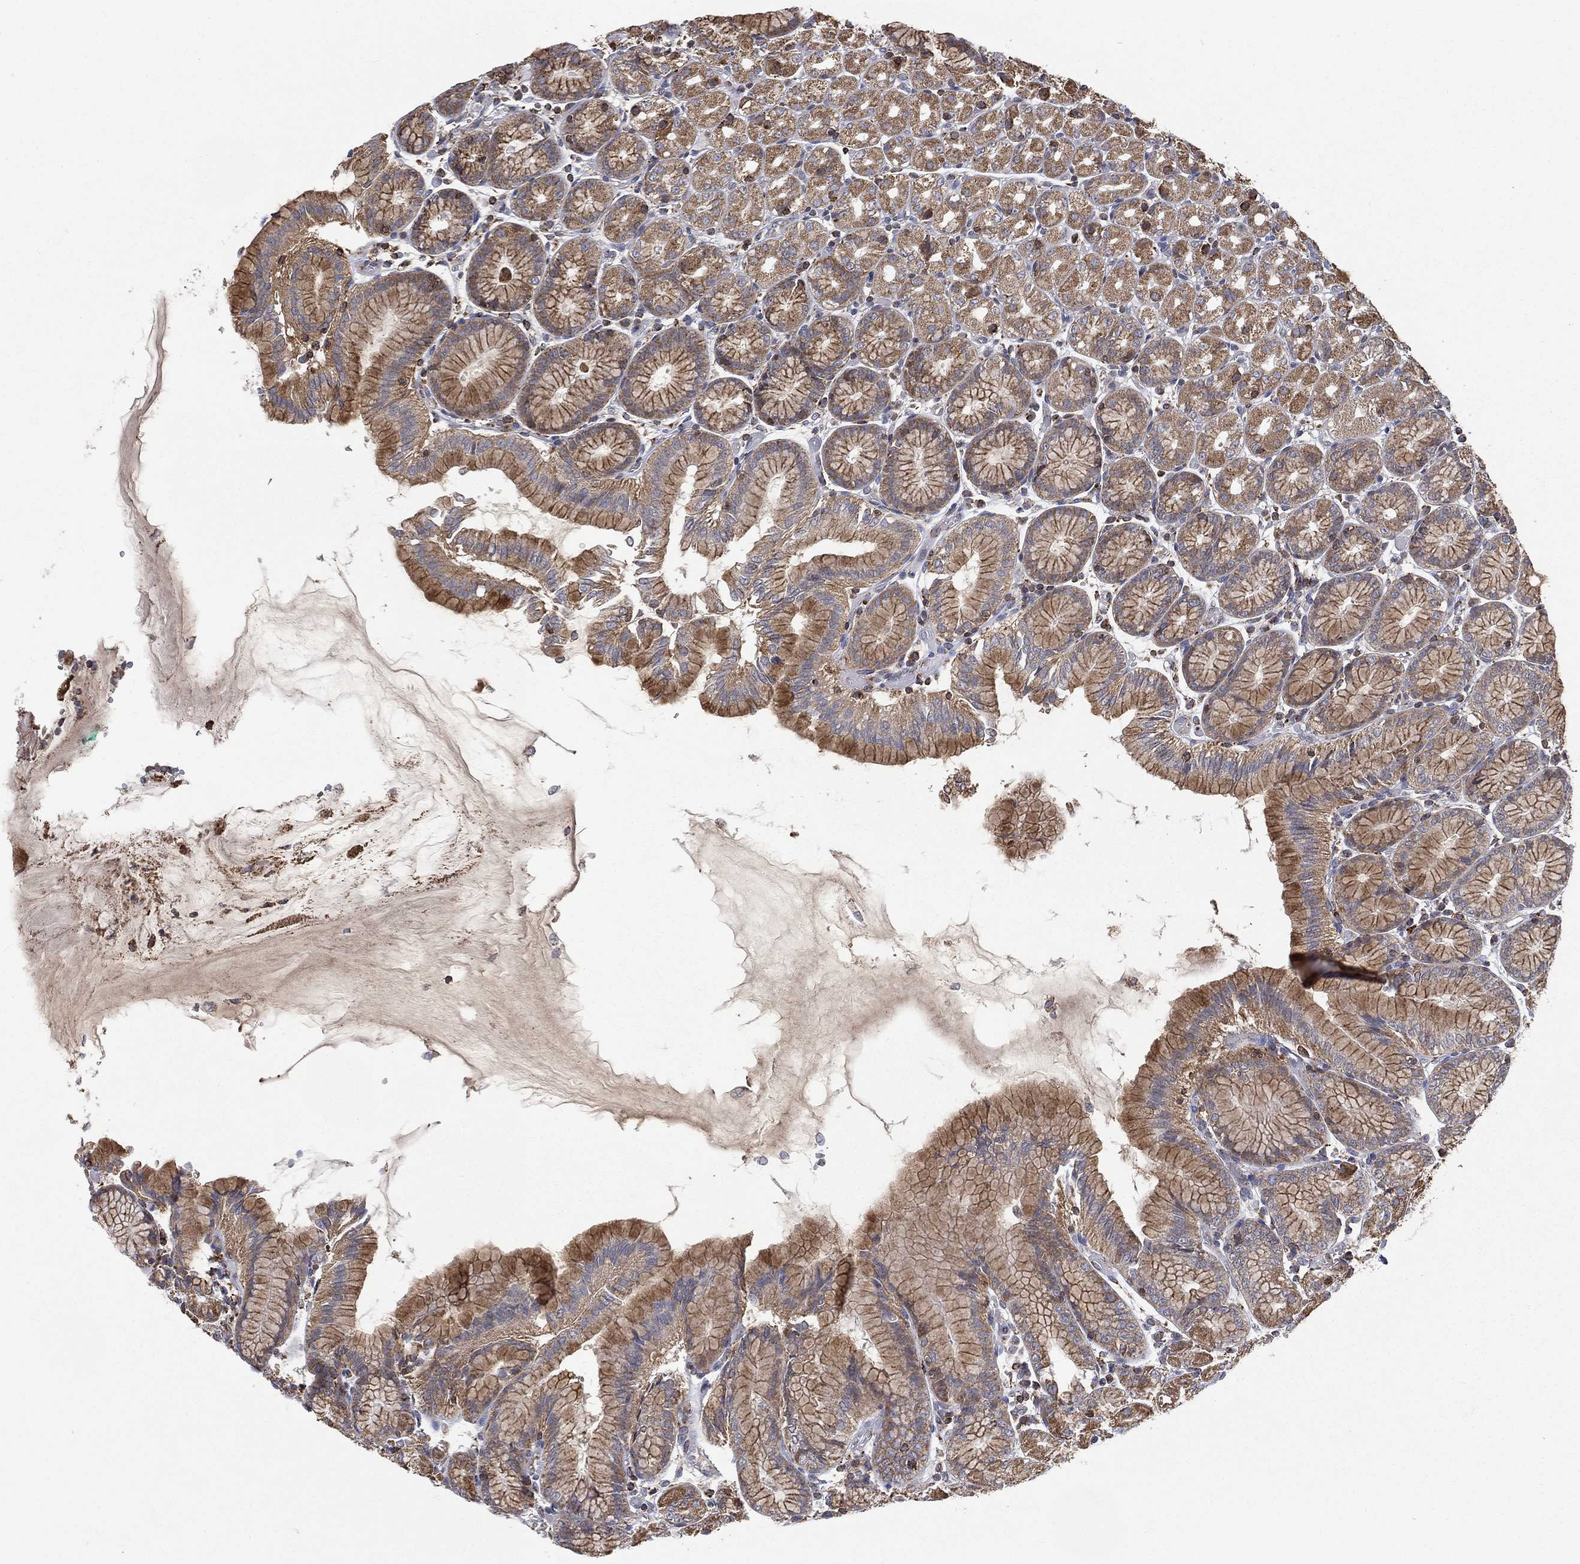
{"staining": {"intensity": "moderate", "quantity": "25%-75%", "location": "cytoplasmic/membranous"}, "tissue": "stomach", "cell_type": "Glandular cells", "image_type": "normal", "snomed": [{"axis": "morphology", "description": "Normal tissue, NOS"}, {"axis": "morphology", "description": "Adenocarcinoma, NOS"}, {"axis": "topography", "description": "Stomach"}], "caption": "Glandular cells demonstrate moderate cytoplasmic/membranous expression in approximately 25%-75% of cells in benign stomach. The protein is shown in brown color, while the nuclei are stained blue.", "gene": "RIN3", "patient": {"sex": "female", "age": 81}}